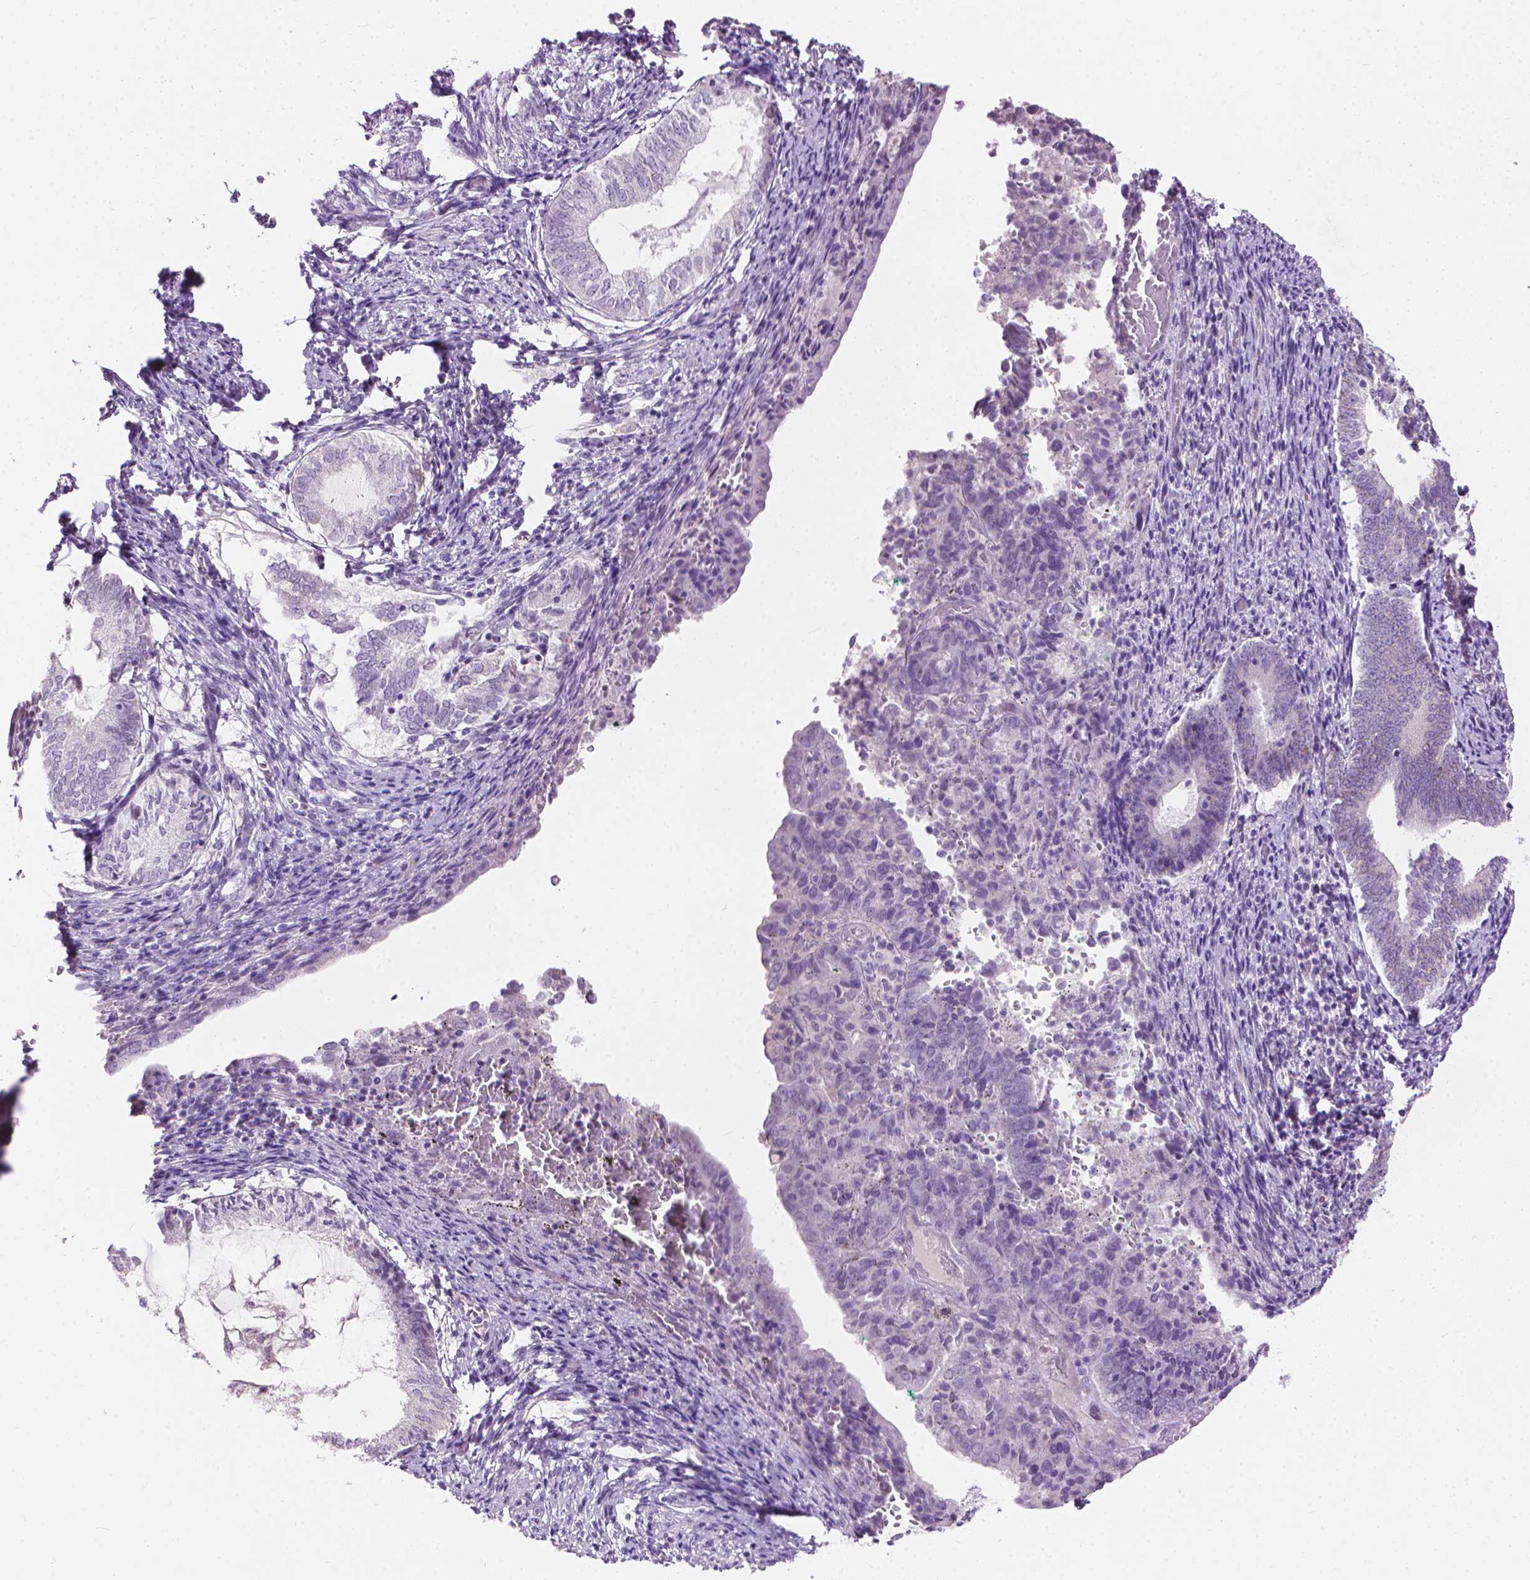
{"staining": {"intensity": "negative", "quantity": "none", "location": "none"}, "tissue": "endometrium", "cell_type": "Cells in endometrial stroma", "image_type": "normal", "snomed": [{"axis": "morphology", "description": "Normal tissue, NOS"}, {"axis": "topography", "description": "Endometrium"}], "caption": "Cells in endometrial stroma show no significant staining in normal endometrium. The staining is performed using DAB (3,3'-diaminobenzidine) brown chromogen with nuclei counter-stained in using hematoxylin.", "gene": "KRT73", "patient": {"sex": "female", "age": 50}}